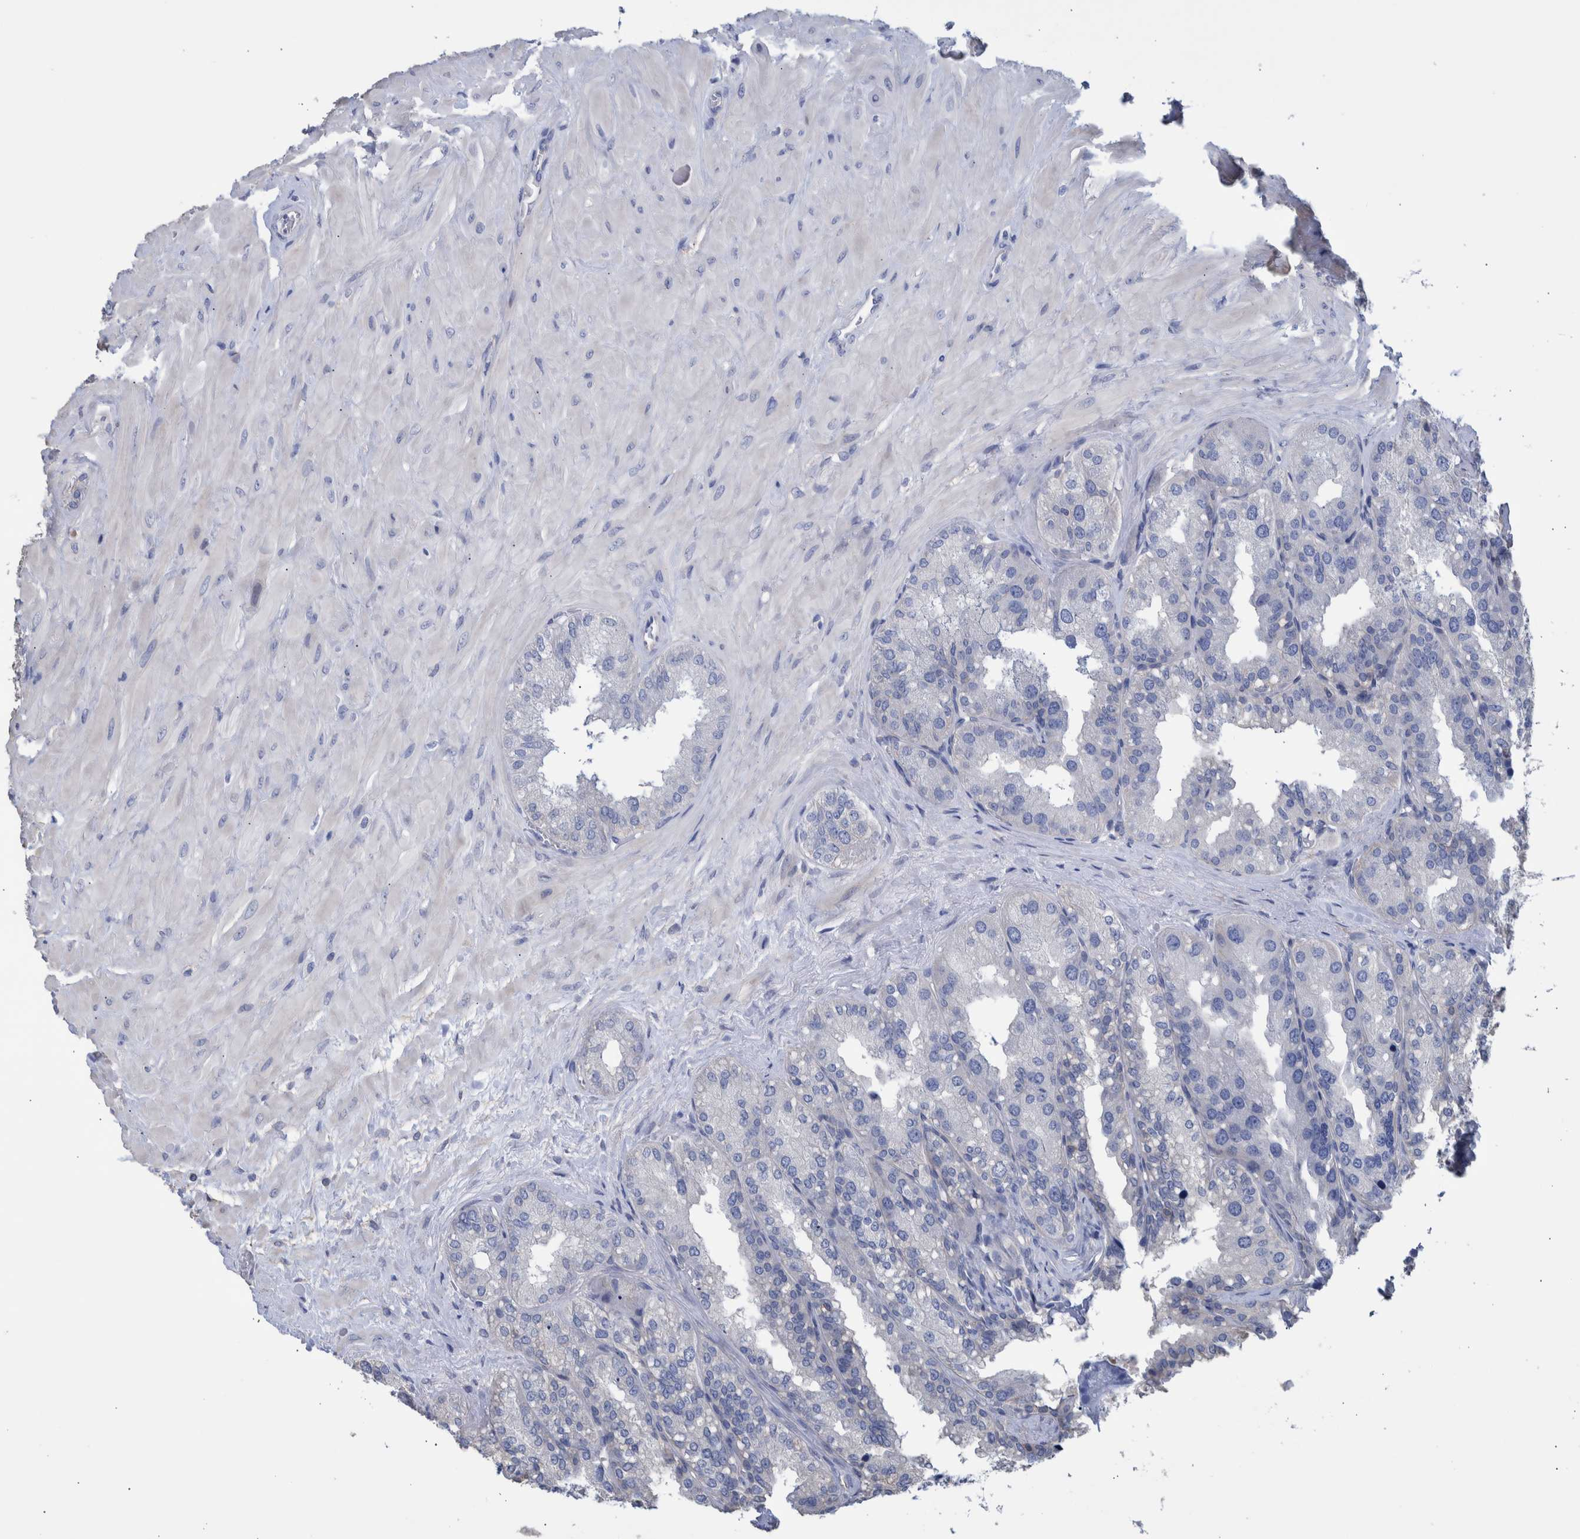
{"staining": {"intensity": "negative", "quantity": "none", "location": "none"}, "tissue": "seminal vesicle", "cell_type": "Glandular cells", "image_type": "normal", "snomed": [{"axis": "morphology", "description": "Normal tissue, NOS"}, {"axis": "topography", "description": "Prostate"}, {"axis": "topography", "description": "Seminal veicle"}], "caption": "This is an immunohistochemistry micrograph of benign seminal vesicle. There is no expression in glandular cells.", "gene": "PPP3CC", "patient": {"sex": "male", "age": 51}}